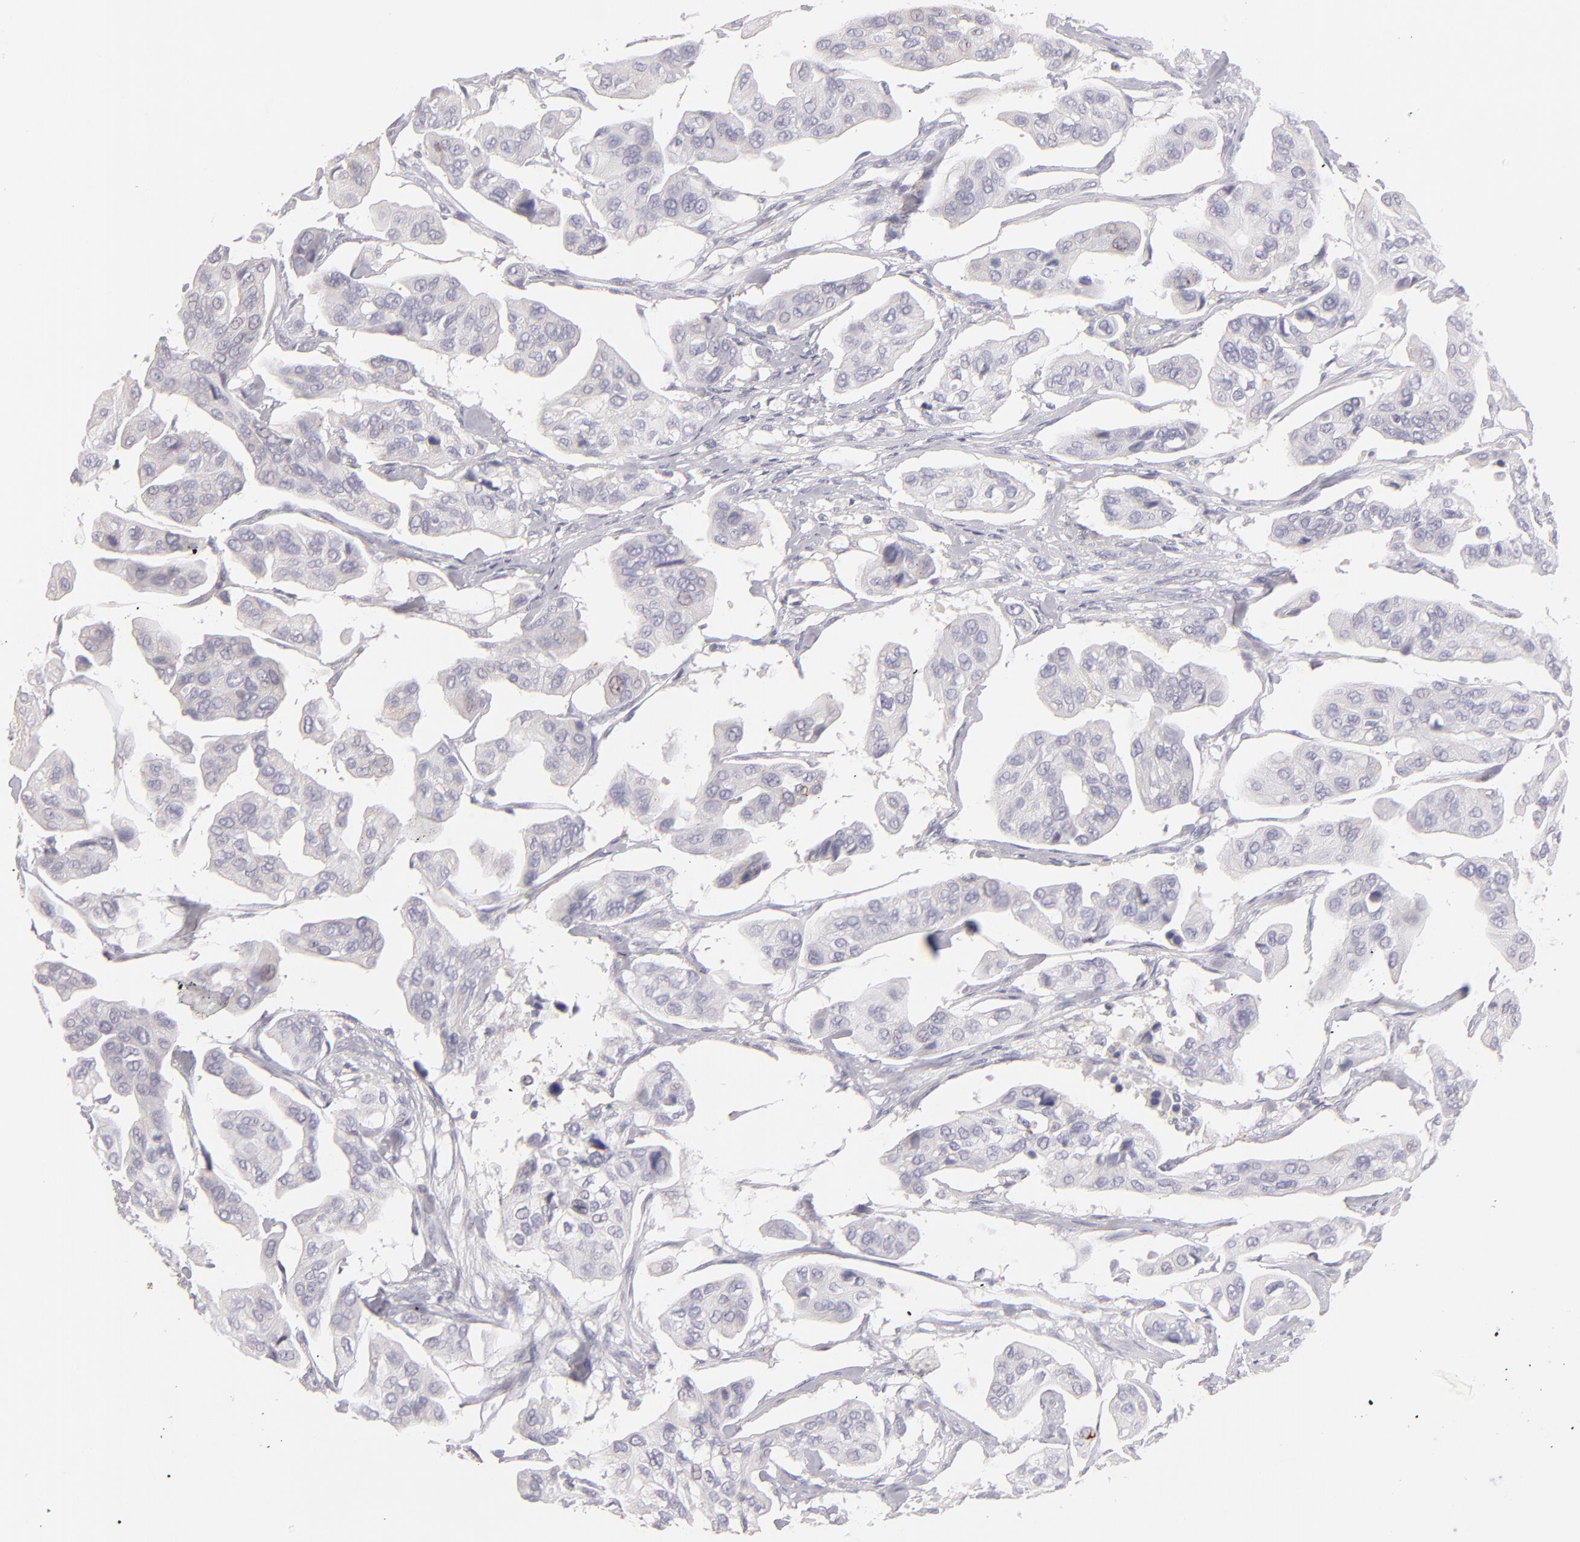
{"staining": {"intensity": "negative", "quantity": "none", "location": "none"}, "tissue": "urothelial cancer", "cell_type": "Tumor cells", "image_type": "cancer", "snomed": [{"axis": "morphology", "description": "Adenocarcinoma, NOS"}, {"axis": "topography", "description": "Urinary bladder"}], "caption": "High magnification brightfield microscopy of adenocarcinoma stained with DAB (3,3'-diaminobenzidine) (brown) and counterstained with hematoxylin (blue): tumor cells show no significant staining.", "gene": "ABCC4", "patient": {"sex": "male", "age": 61}}